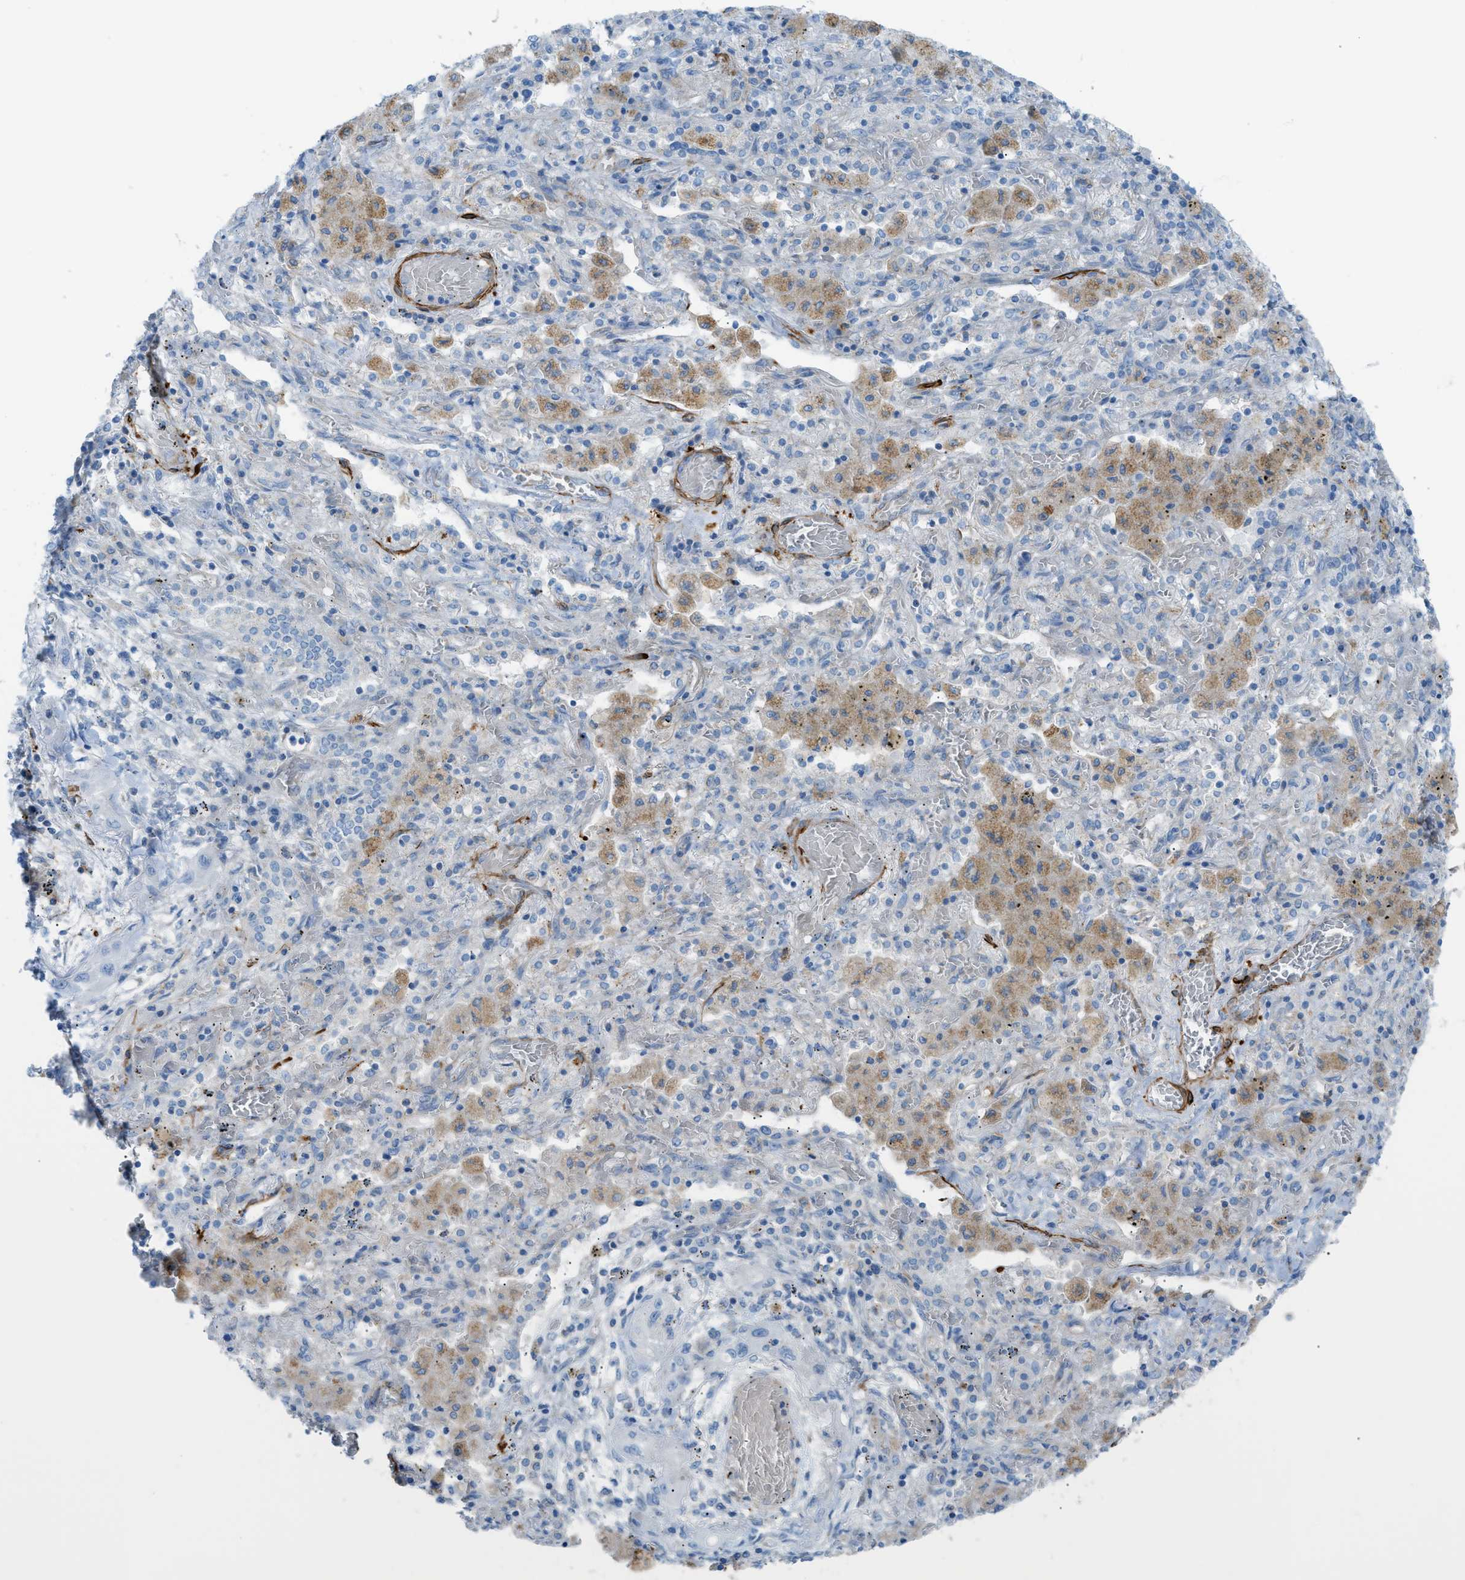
{"staining": {"intensity": "negative", "quantity": "none", "location": "none"}, "tissue": "lung cancer", "cell_type": "Tumor cells", "image_type": "cancer", "snomed": [{"axis": "morphology", "description": "Squamous cell carcinoma, NOS"}, {"axis": "topography", "description": "Lung"}], "caption": "High magnification brightfield microscopy of lung cancer stained with DAB (brown) and counterstained with hematoxylin (blue): tumor cells show no significant staining. Brightfield microscopy of IHC stained with DAB (3,3'-diaminobenzidine) (brown) and hematoxylin (blue), captured at high magnification.", "gene": "MYH11", "patient": {"sex": "female", "age": 47}}